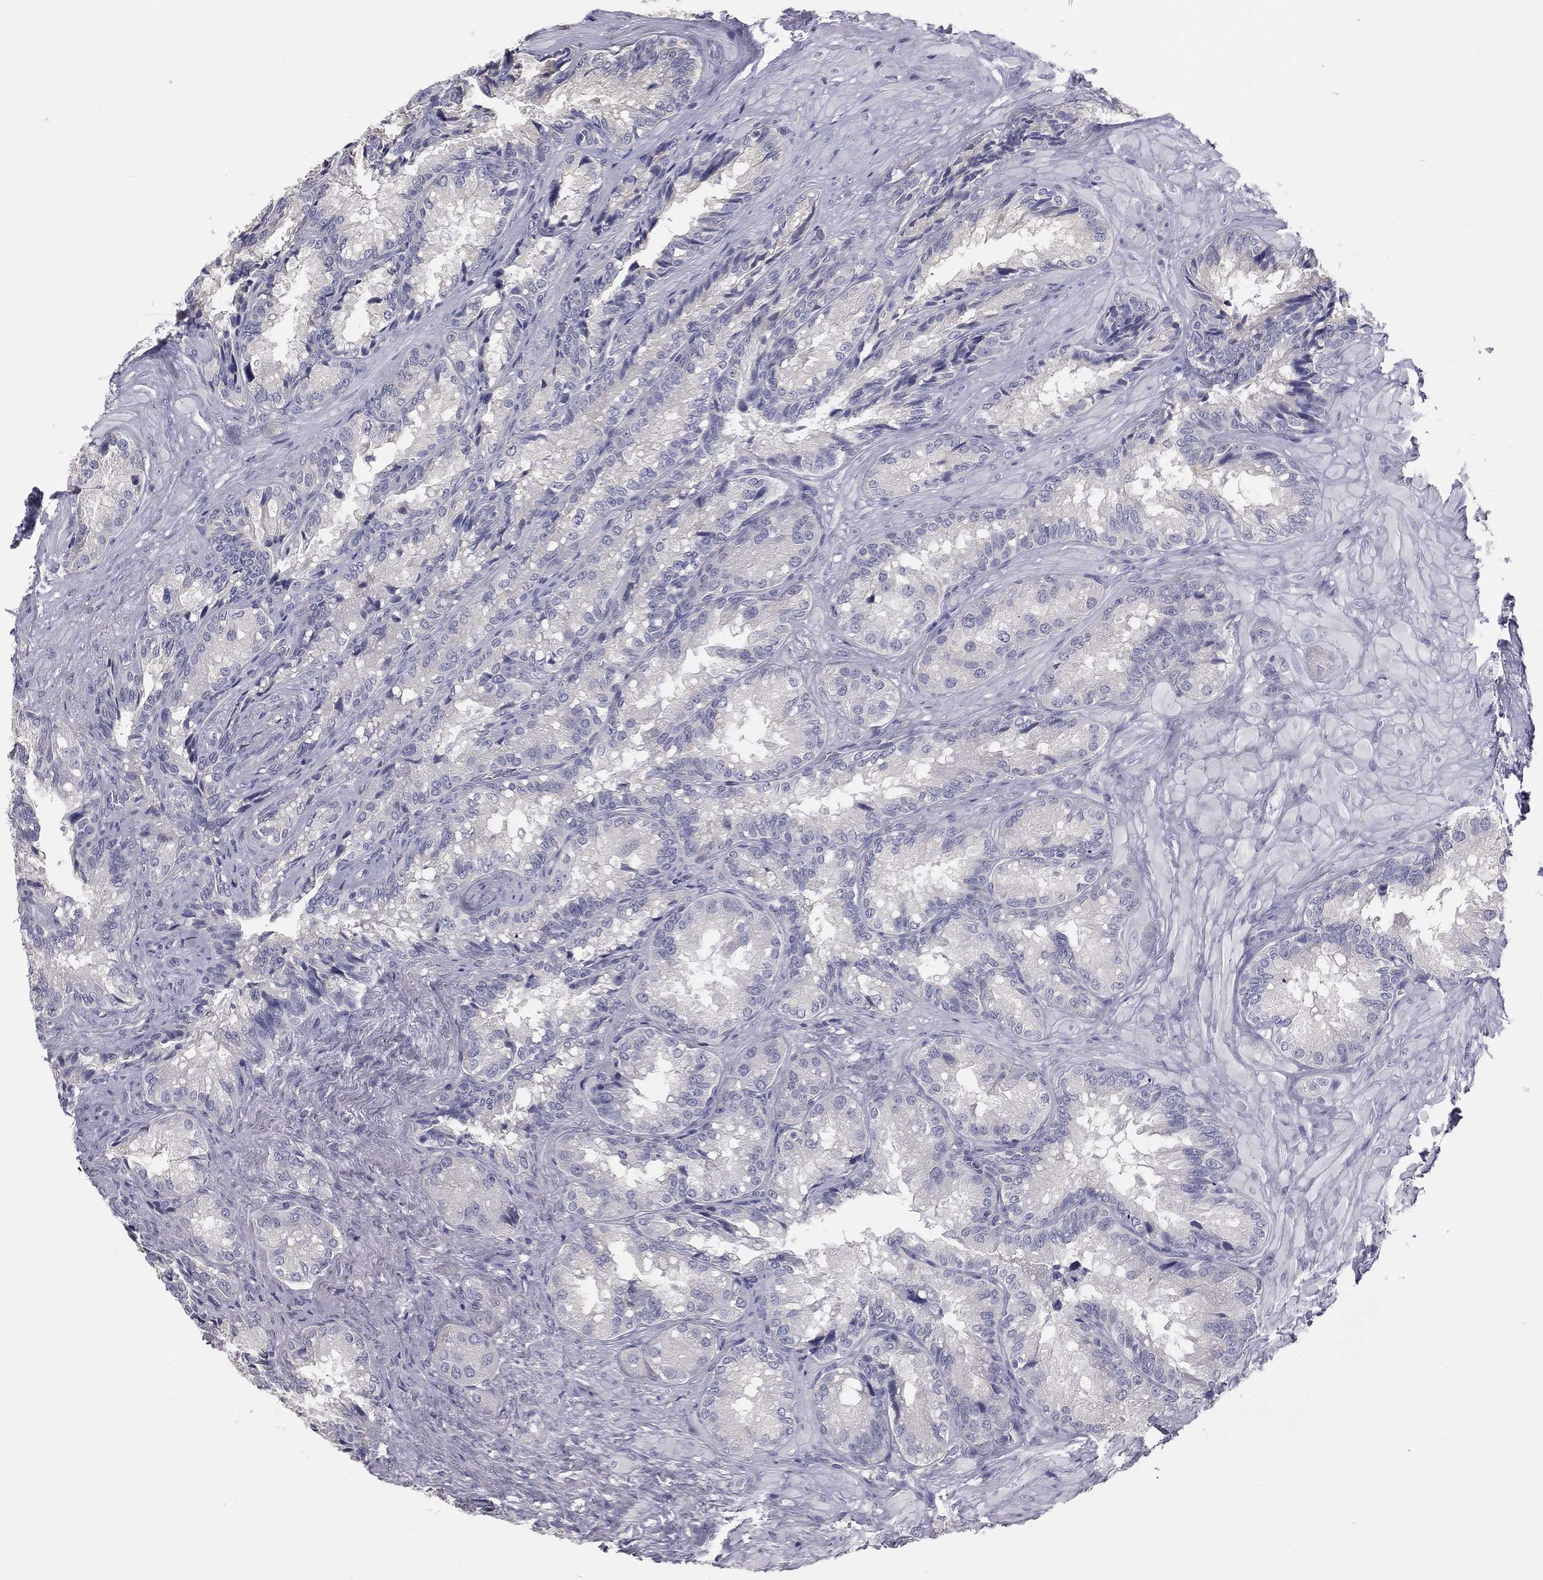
{"staining": {"intensity": "negative", "quantity": "none", "location": "none"}, "tissue": "seminal vesicle", "cell_type": "Glandular cells", "image_type": "normal", "snomed": [{"axis": "morphology", "description": "Normal tissue, NOS"}, {"axis": "topography", "description": "Seminal veicle"}], "caption": "A high-resolution micrograph shows immunohistochemistry (IHC) staining of normal seminal vesicle, which reveals no significant positivity in glandular cells. Nuclei are stained in blue.", "gene": "MUC13", "patient": {"sex": "male", "age": 68}}